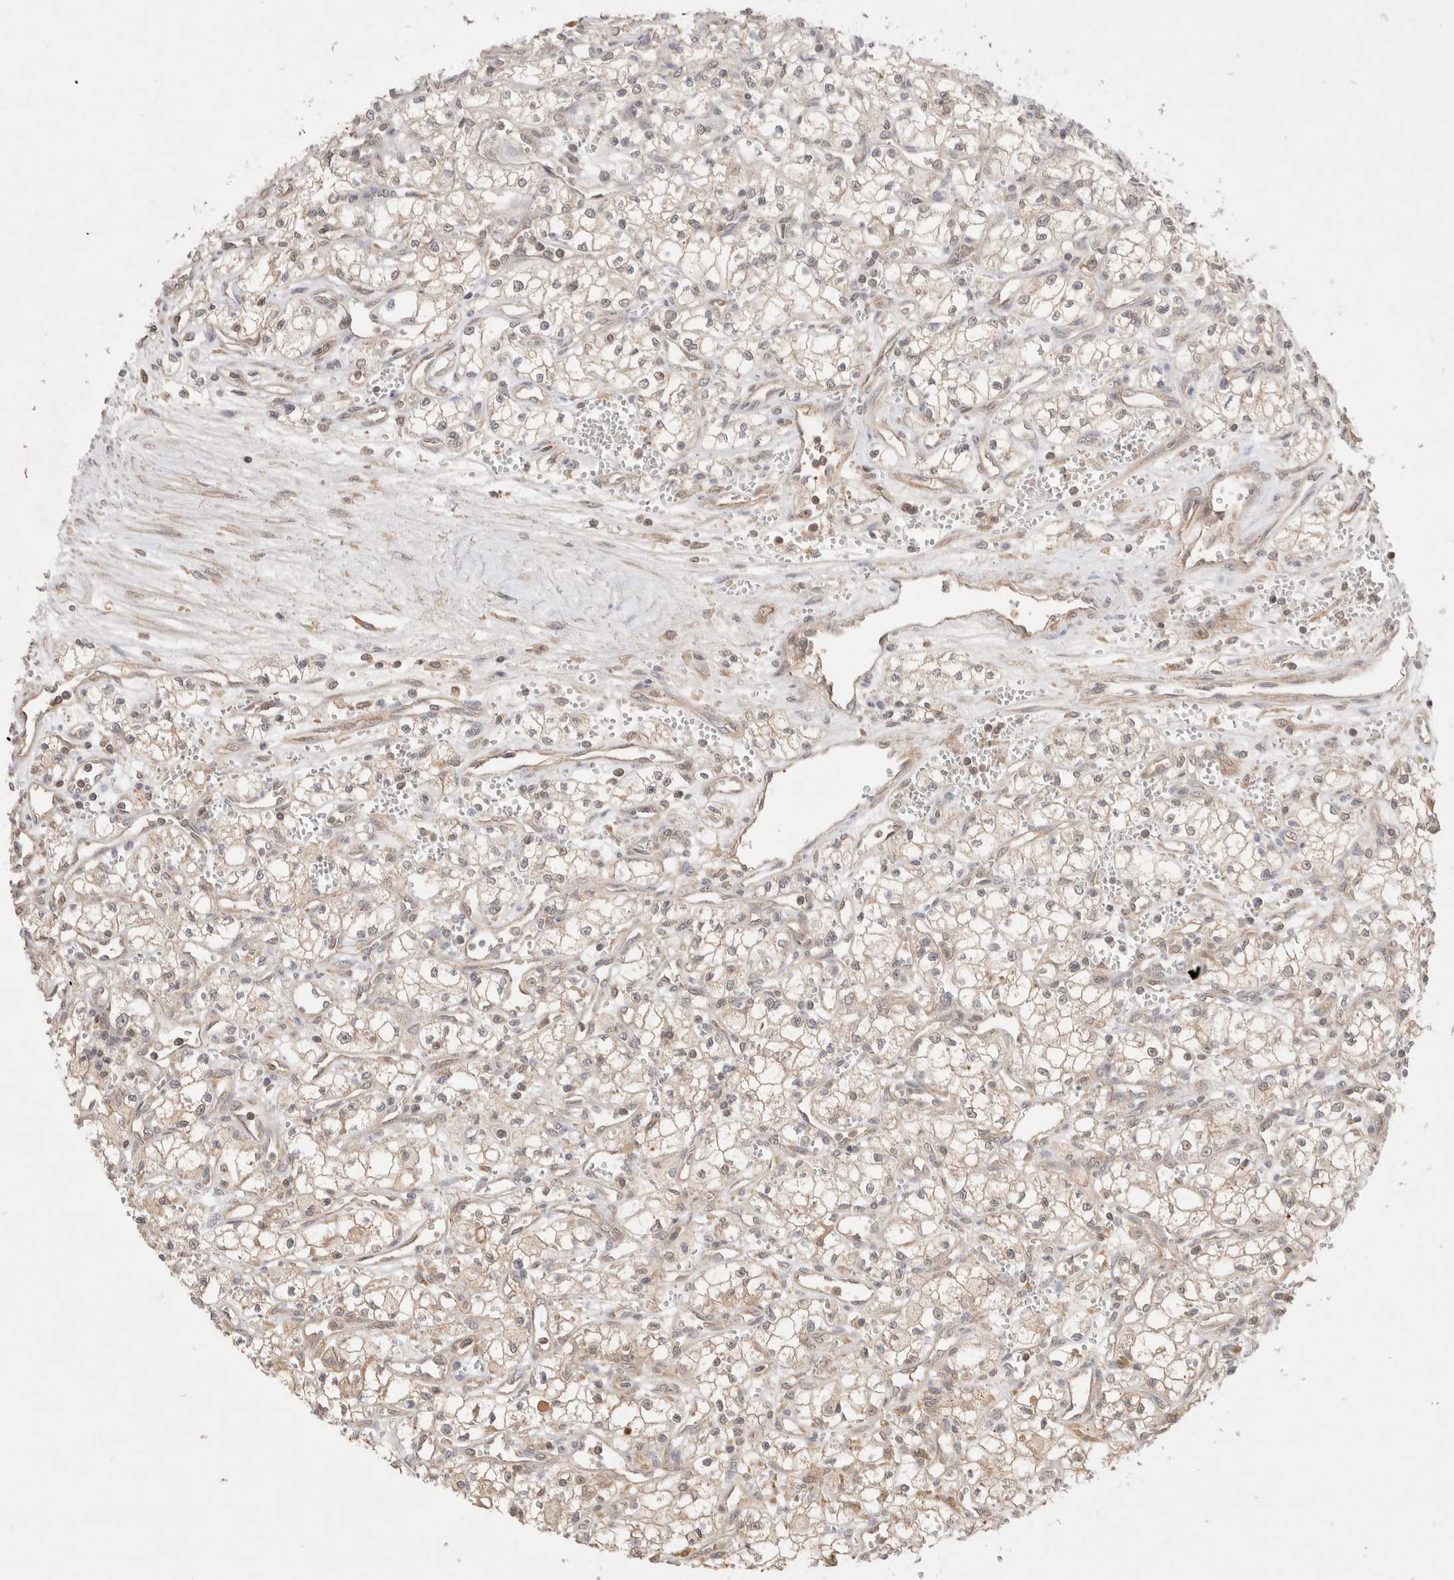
{"staining": {"intensity": "weak", "quantity": "25%-75%", "location": "cytoplasmic/membranous"}, "tissue": "renal cancer", "cell_type": "Tumor cells", "image_type": "cancer", "snomed": [{"axis": "morphology", "description": "Adenocarcinoma, NOS"}, {"axis": "topography", "description": "Kidney"}], "caption": "Weak cytoplasmic/membranous protein staining is present in approximately 25%-75% of tumor cells in adenocarcinoma (renal).", "gene": "CARNMT1", "patient": {"sex": "male", "age": 59}}